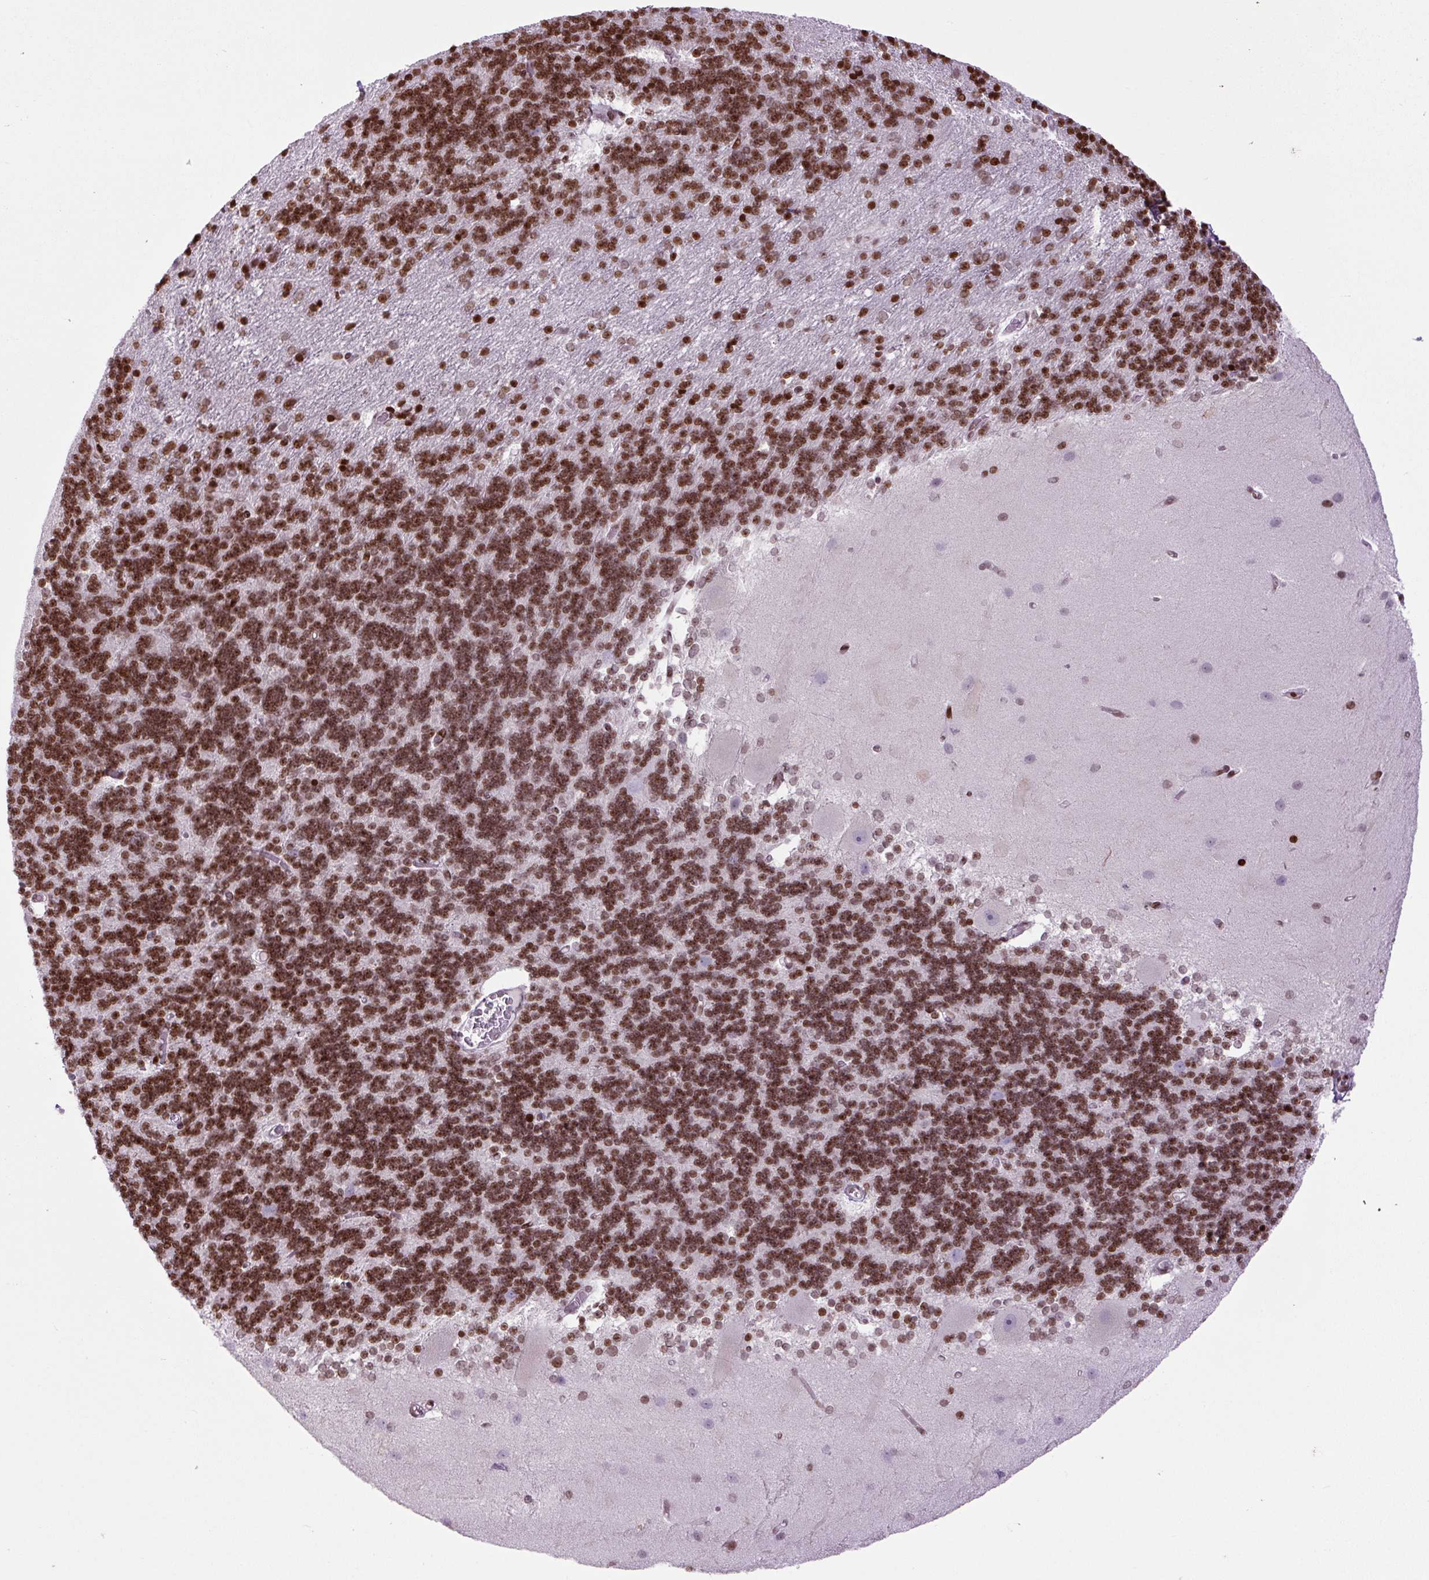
{"staining": {"intensity": "strong", "quantity": ">75%", "location": "nuclear"}, "tissue": "cerebellum", "cell_type": "Cells in granular layer", "image_type": "normal", "snomed": [{"axis": "morphology", "description": "Normal tissue, NOS"}, {"axis": "topography", "description": "Cerebellum"}], "caption": "Cerebellum stained with immunohistochemistry (IHC) reveals strong nuclear positivity in approximately >75% of cells in granular layer.", "gene": "H1", "patient": {"sex": "female", "age": 54}}